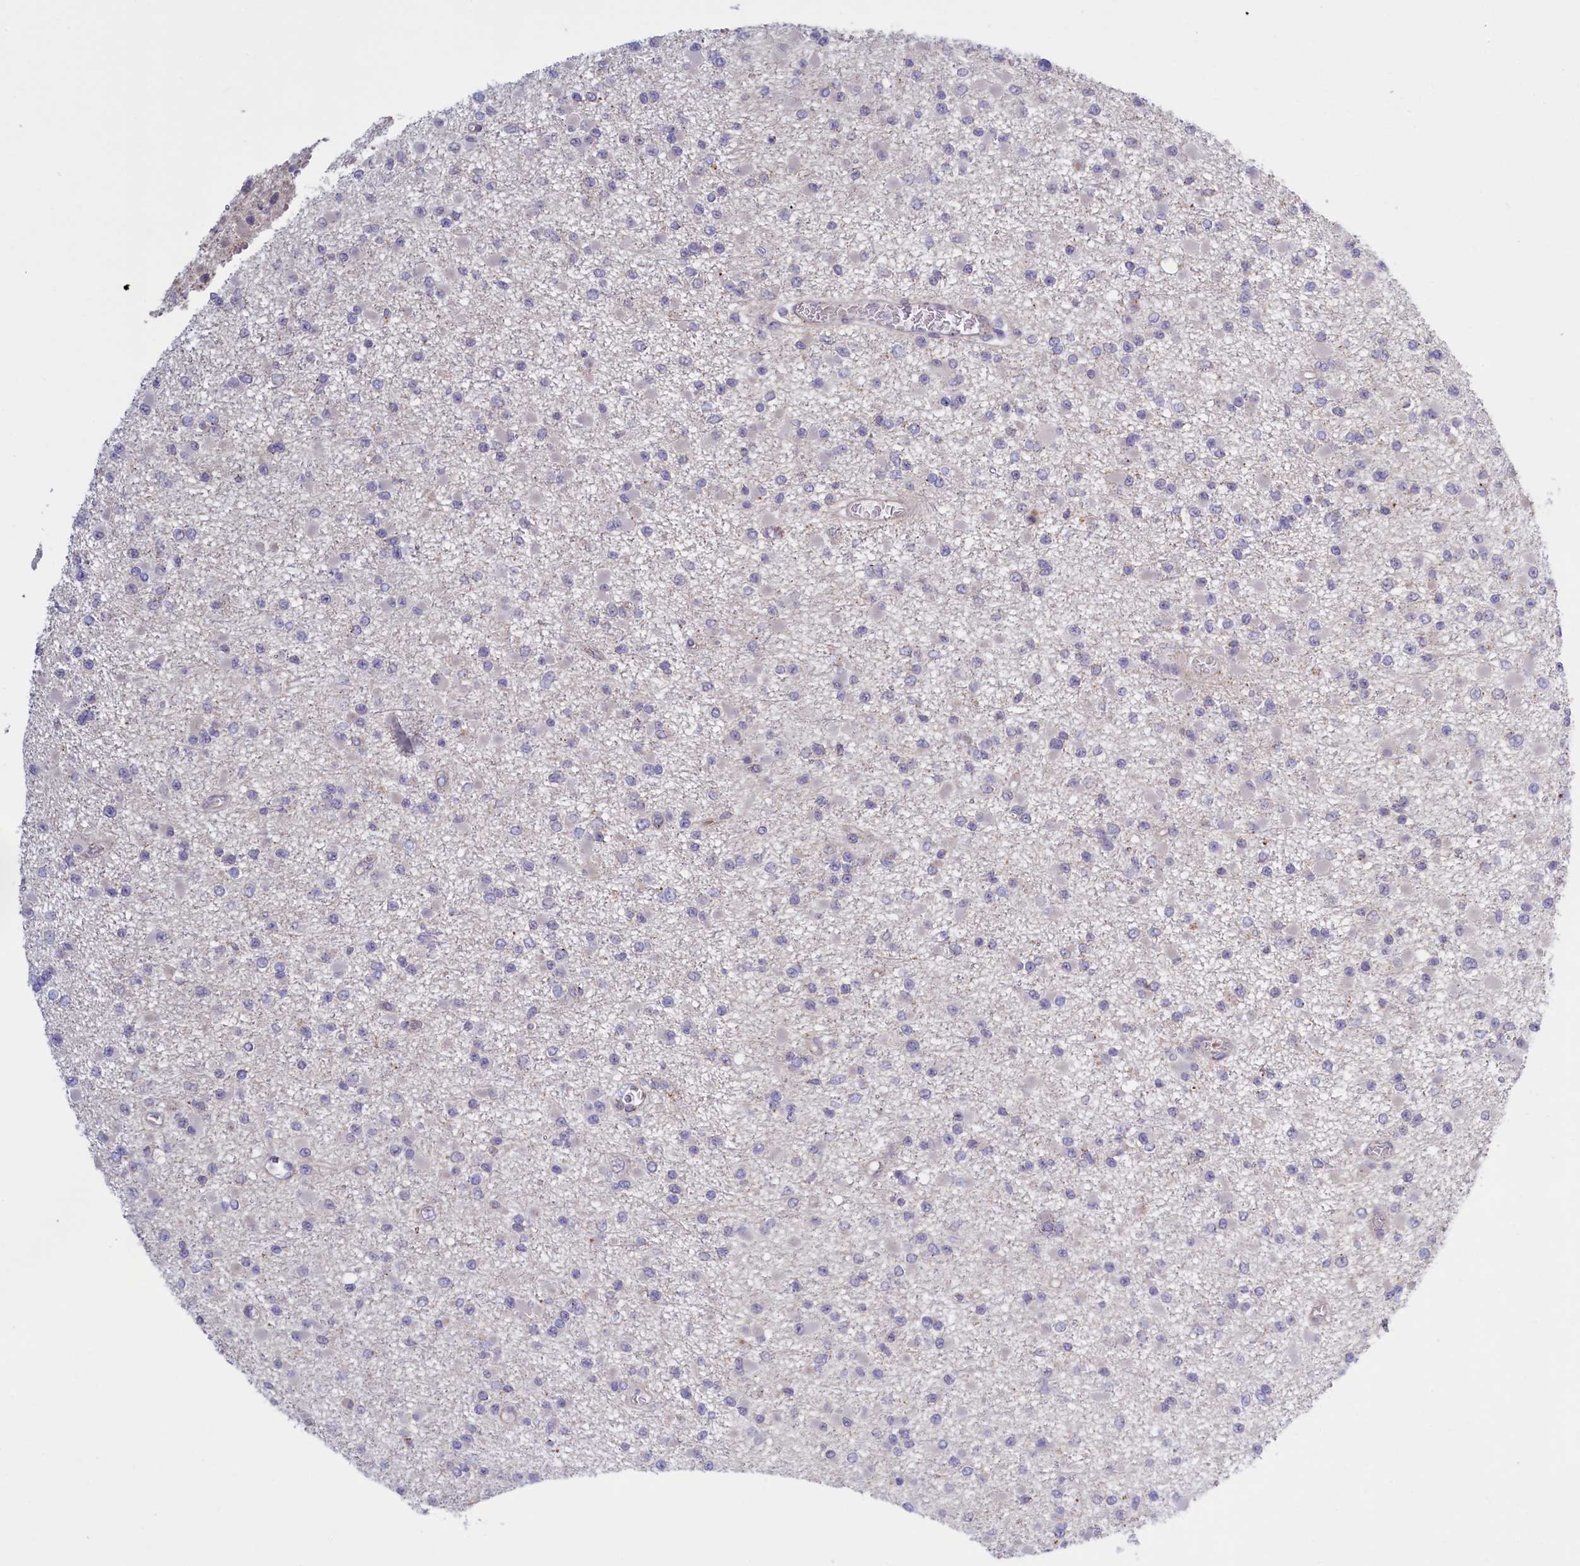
{"staining": {"intensity": "negative", "quantity": "none", "location": "none"}, "tissue": "glioma", "cell_type": "Tumor cells", "image_type": "cancer", "snomed": [{"axis": "morphology", "description": "Glioma, malignant, Low grade"}, {"axis": "topography", "description": "Brain"}], "caption": "This is an immunohistochemistry micrograph of malignant low-grade glioma. There is no positivity in tumor cells.", "gene": "HYKK", "patient": {"sex": "female", "age": 22}}